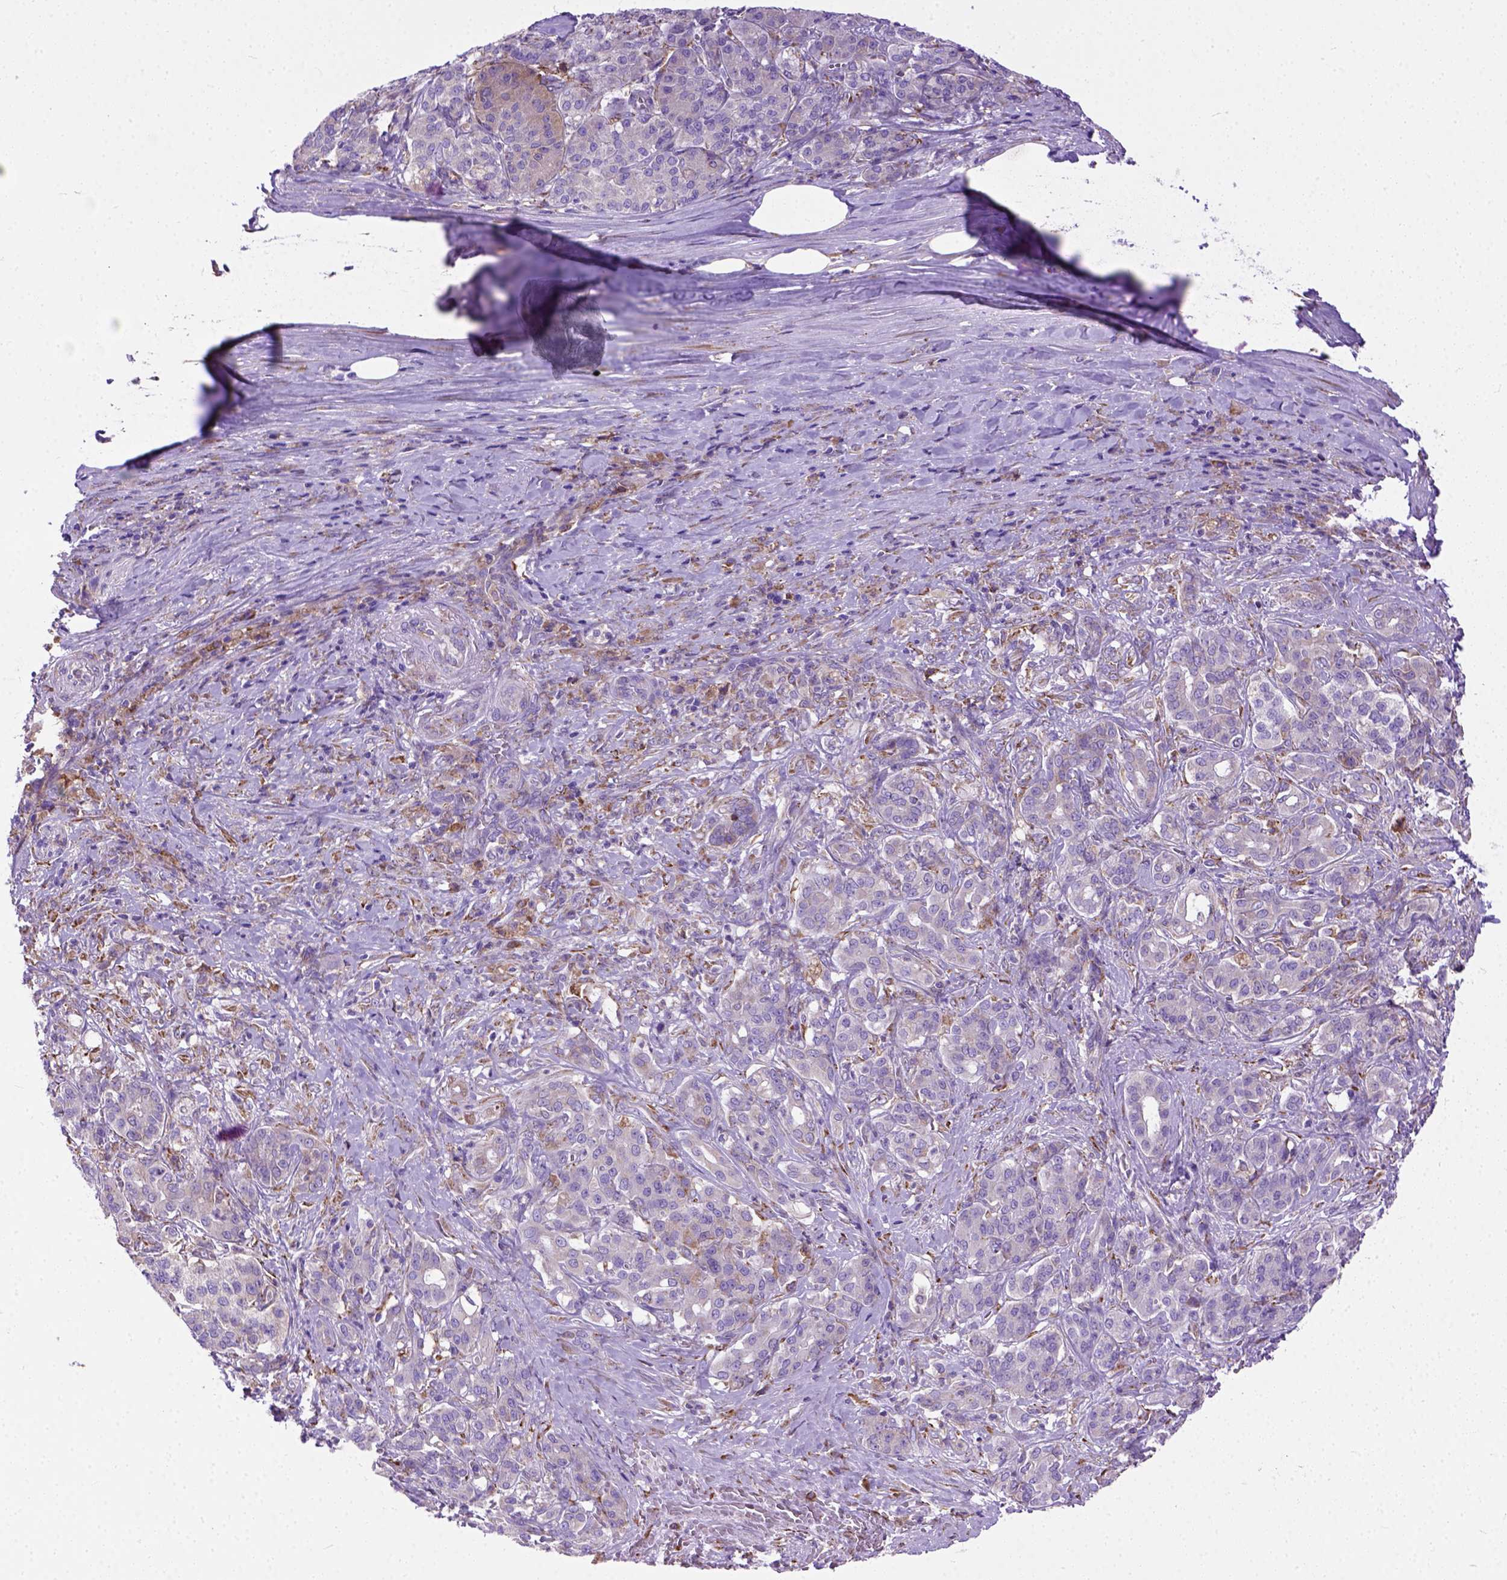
{"staining": {"intensity": "moderate", "quantity": "25%-75%", "location": "cytoplasmic/membranous"}, "tissue": "pancreatic cancer", "cell_type": "Tumor cells", "image_type": "cancer", "snomed": [{"axis": "morphology", "description": "Normal tissue, NOS"}, {"axis": "morphology", "description": "Inflammation, NOS"}, {"axis": "morphology", "description": "Adenocarcinoma, NOS"}, {"axis": "topography", "description": "Pancreas"}], "caption": "This image shows IHC staining of pancreatic cancer (adenocarcinoma), with medium moderate cytoplasmic/membranous positivity in approximately 25%-75% of tumor cells.", "gene": "PLK4", "patient": {"sex": "male", "age": 57}}